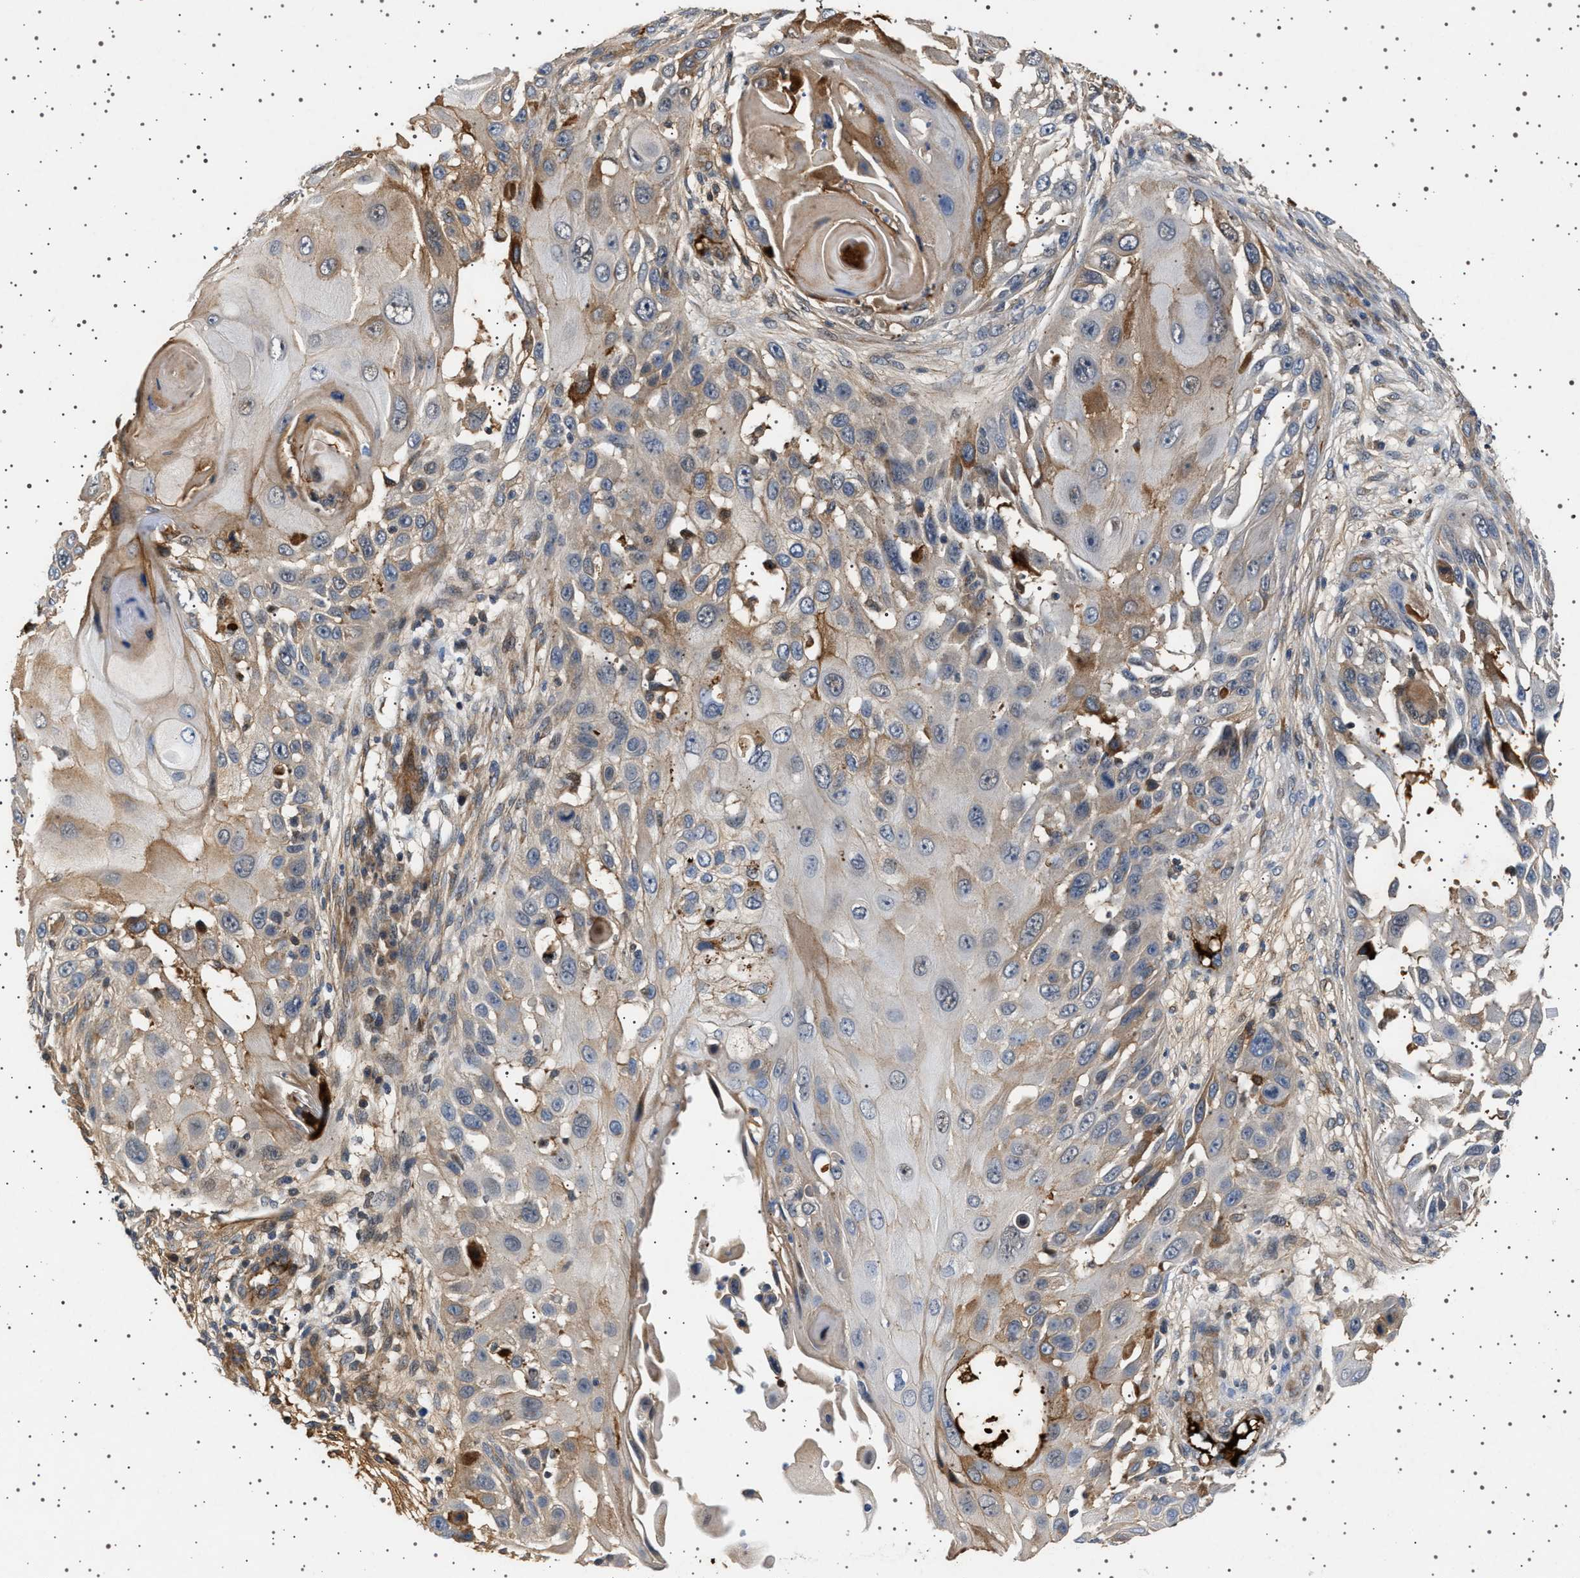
{"staining": {"intensity": "weak", "quantity": "<25%", "location": "cytoplasmic/membranous"}, "tissue": "skin cancer", "cell_type": "Tumor cells", "image_type": "cancer", "snomed": [{"axis": "morphology", "description": "Squamous cell carcinoma, NOS"}, {"axis": "topography", "description": "Skin"}], "caption": "IHC photomicrograph of neoplastic tissue: human squamous cell carcinoma (skin) stained with DAB (3,3'-diaminobenzidine) reveals no significant protein expression in tumor cells.", "gene": "FICD", "patient": {"sex": "female", "age": 44}}